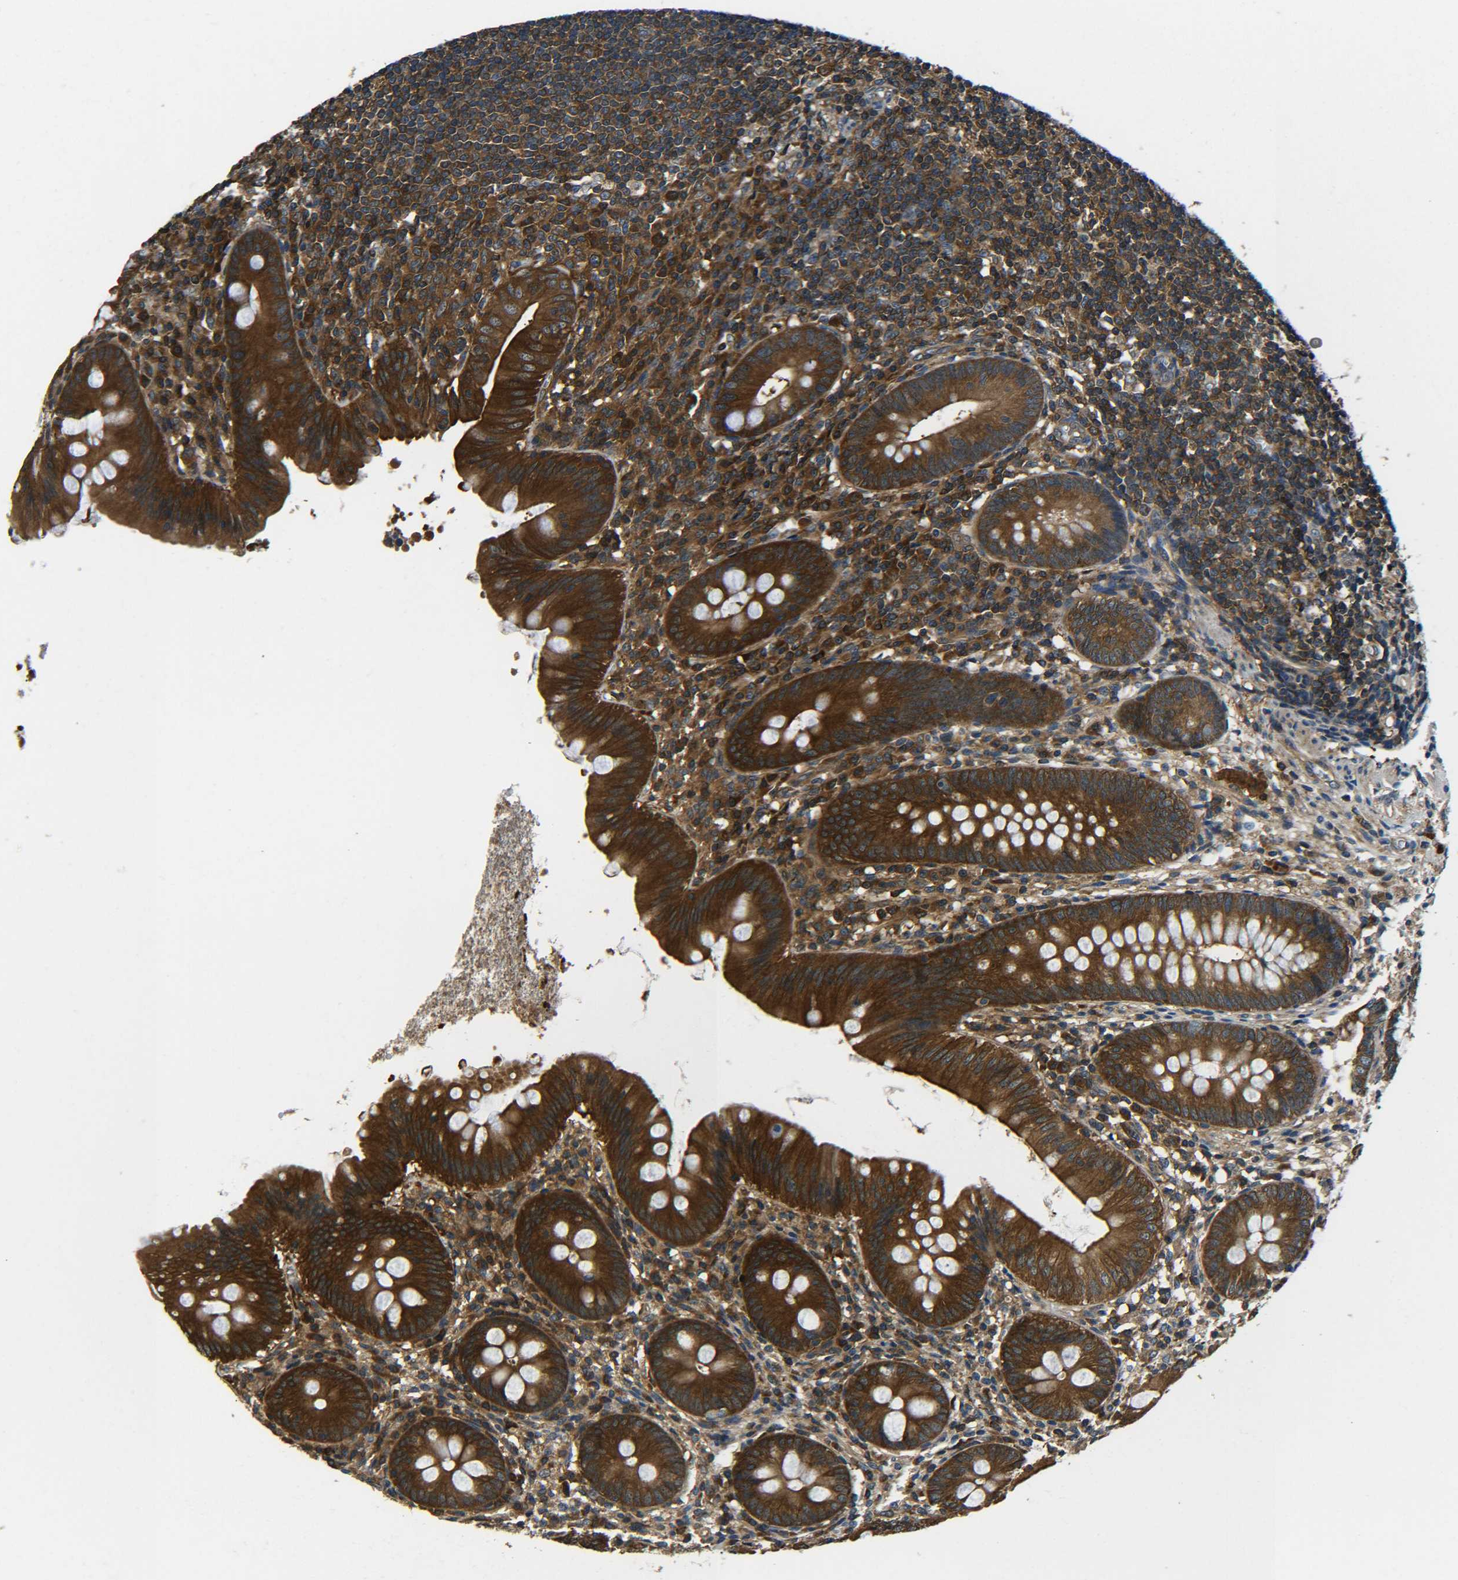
{"staining": {"intensity": "strong", "quantity": ">75%", "location": "cytoplasmic/membranous"}, "tissue": "appendix", "cell_type": "Glandular cells", "image_type": "normal", "snomed": [{"axis": "morphology", "description": "Normal tissue, NOS"}, {"axis": "topography", "description": "Appendix"}], "caption": "The image exhibits staining of unremarkable appendix, revealing strong cytoplasmic/membranous protein positivity (brown color) within glandular cells. Using DAB (3,3'-diaminobenzidine) (brown) and hematoxylin (blue) stains, captured at high magnification using brightfield microscopy.", "gene": "PREB", "patient": {"sex": "male", "age": 56}}